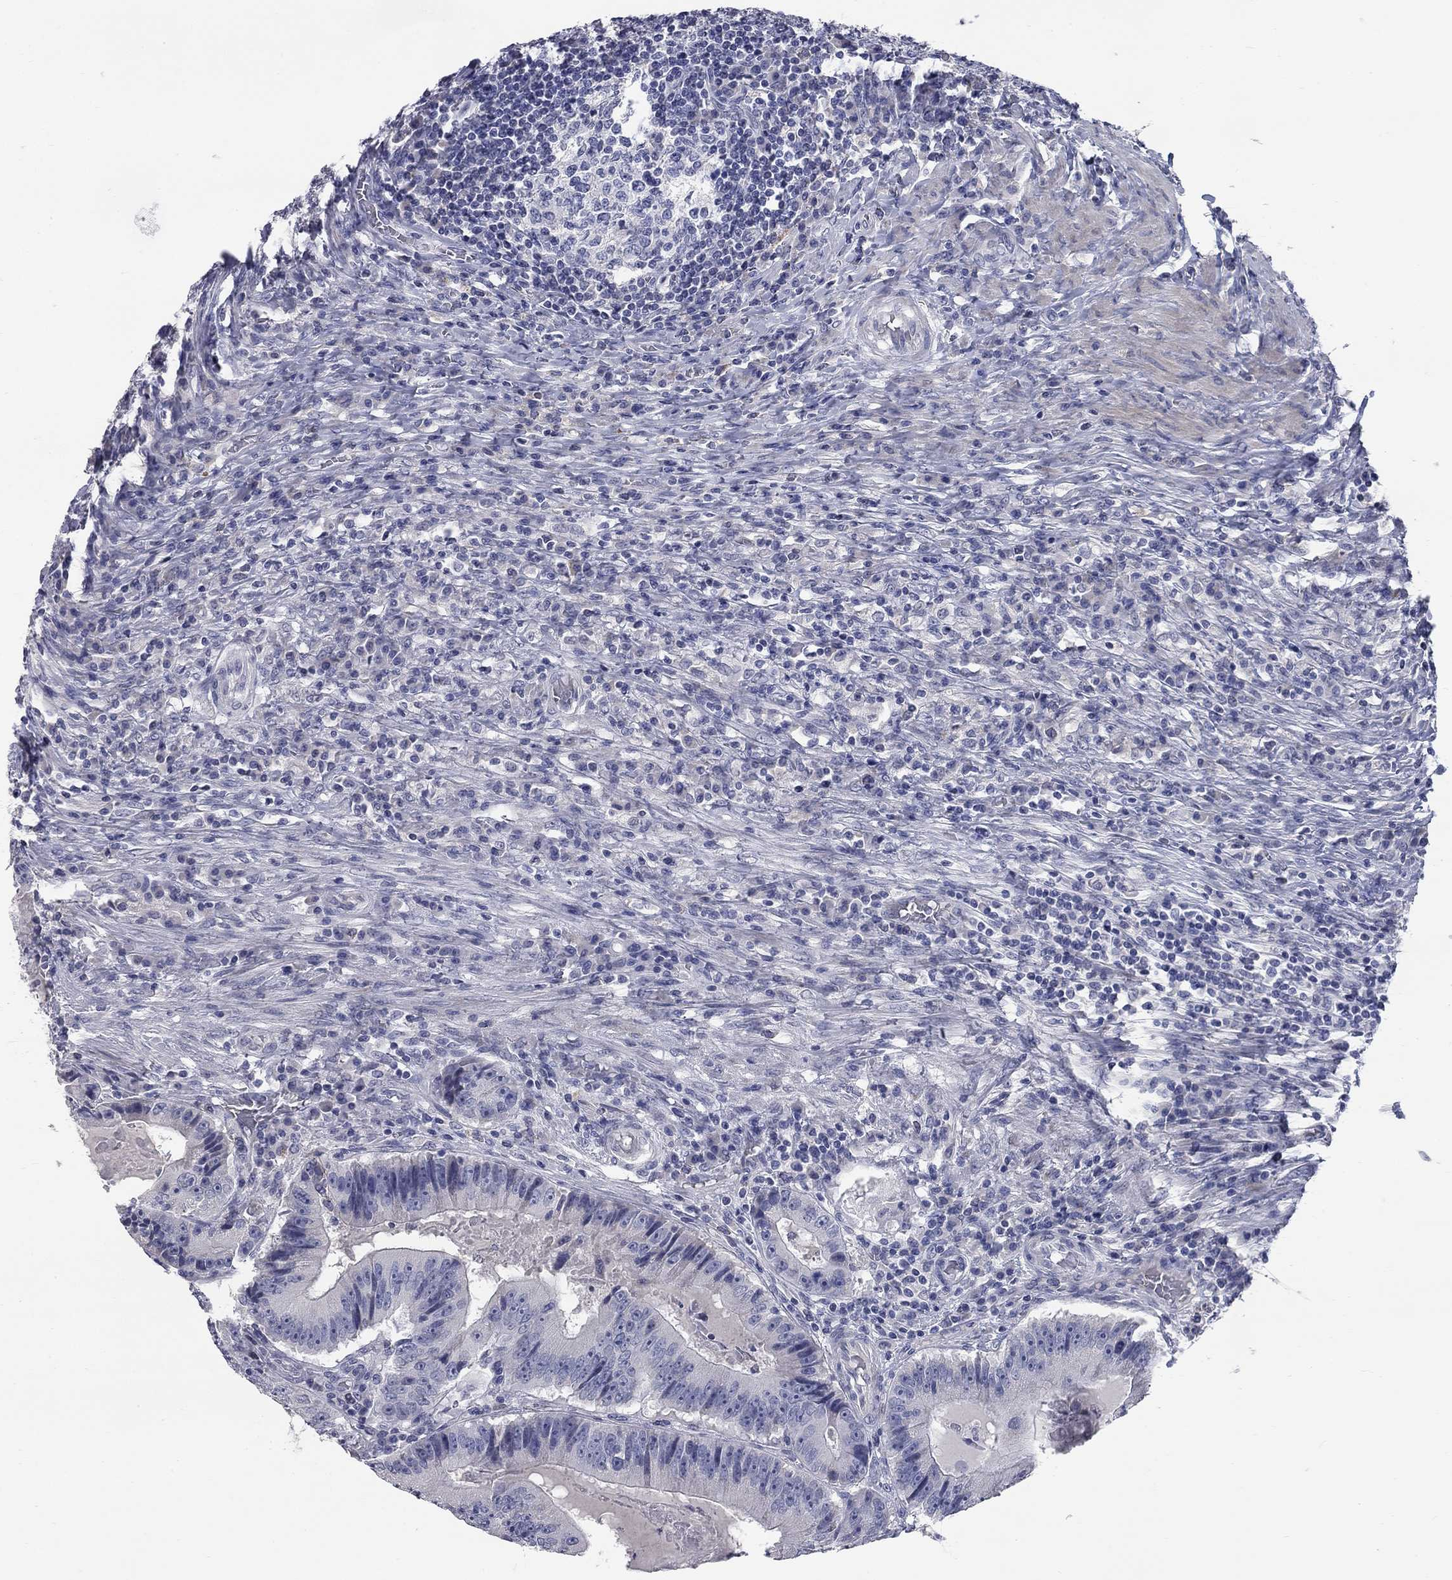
{"staining": {"intensity": "negative", "quantity": "none", "location": "none"}, "tissue": "colorectal cancer", "cell_type": "Tumor cells", "image_type": "cancer", "snomed": [{"axis": "morphology", "description": "Adenocarcinoma, NOS"}, {"axis": "topography", "description": "Colon"}], "caption": "Immunohistochemical staining of colorectal cancer (adenocarcinoma) reveals no significant positivity in tumor cells.", "gene": "SYT12", "patient": {"sex": "female", "age": 86}}